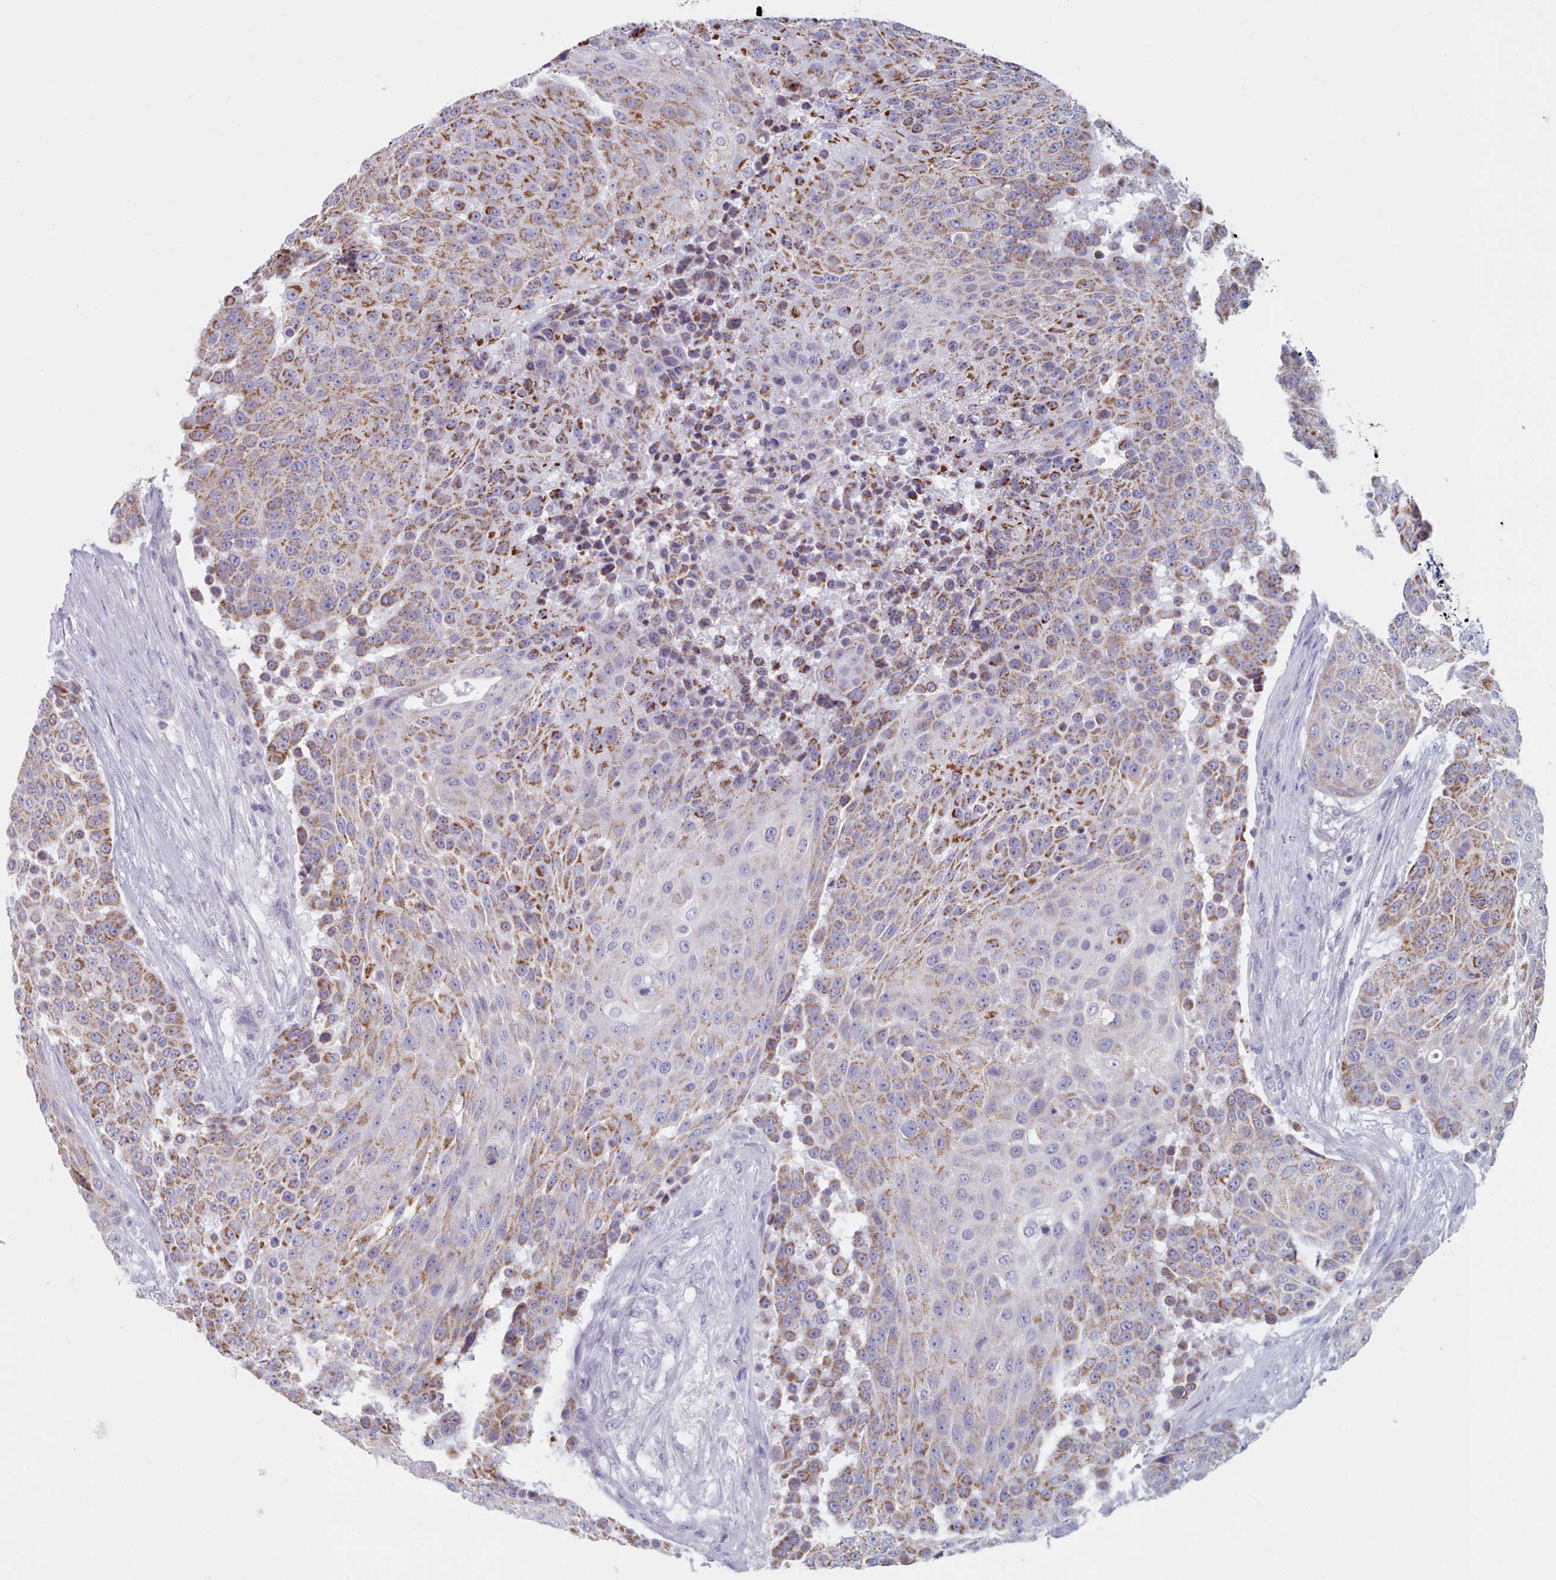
{"staining": {"intensity": "moderate", "quantity": ">75%", "location": "cytoplasmic/membranous"}, "tissue": "urothelial cancer", "cell_type": "Tumor cells", "image_type": "cancer", "snomed": [{"axis": "morphology", "description": "Urothelial carcinoma, High grade"}, {"axis": "topography", "description": "Urinary bladder"}], "caption": "An immunohistochemistry histopathology image of neoplastic tissue is shown. Protein staining in brown labels moderate cytoplasmic/membranous positivity in urothelial cancer within tumor cells.", "gene": "HAO1", "patient": {"sex": "female", "age": 63}}